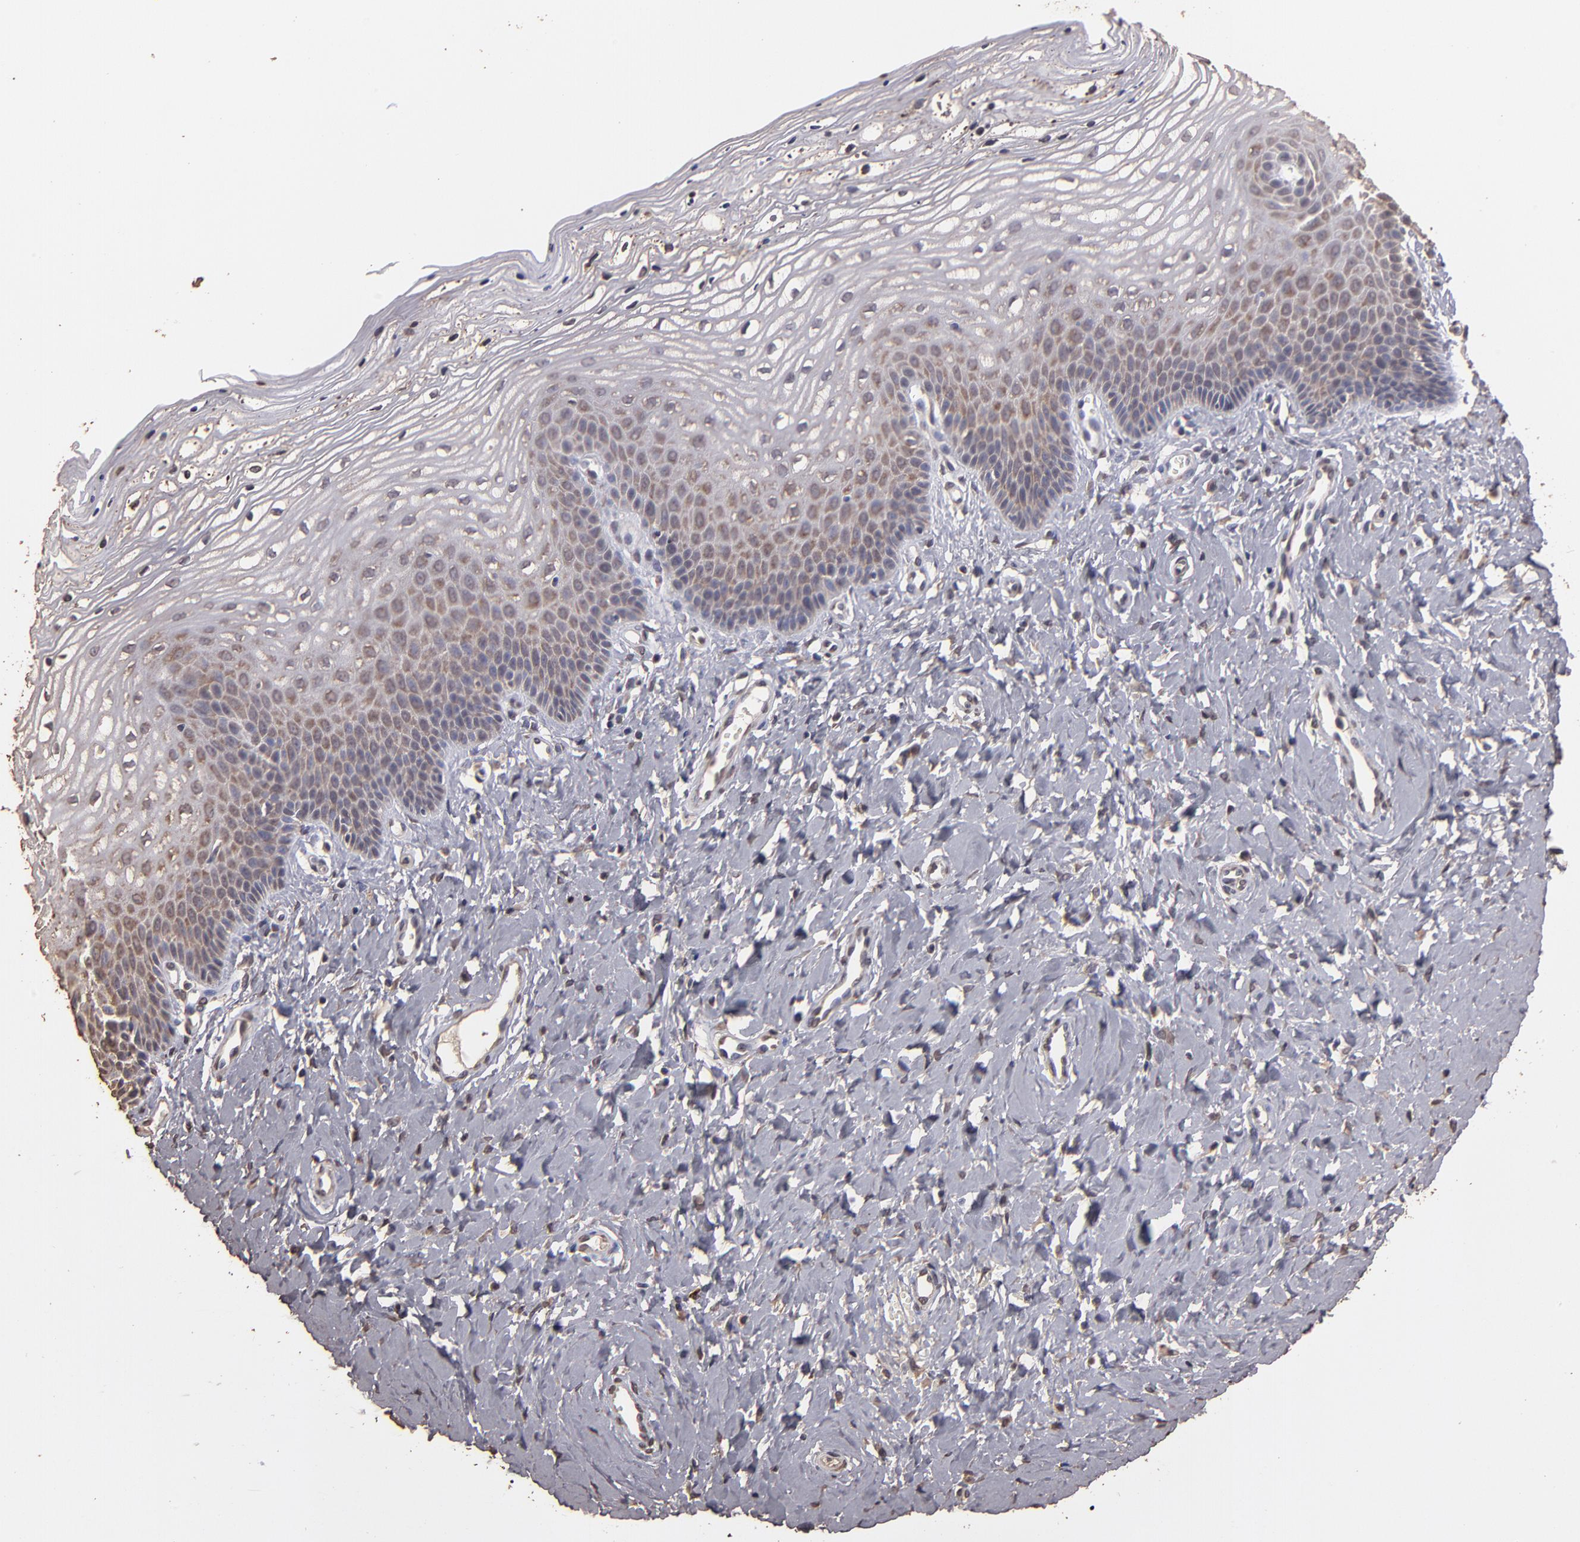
{"staining": {"intensity": "moderate", "quantity": ">75%", "location": "cytoplasmic/membranous"}, "tissue": "vagina", "cell_type": "Squamous epithelial cells", "image_type": "normal", "snomed": [{"axis": "morphology", "description": "Normal tissue, NOS"}, {"axis": "topography", "description": "Vagina"}], "caption": "High-power microscopy captured an IHC photomicrograph of unremarkable vagina, revealing moderate cytoplasmic/membranous positivity in about >75% of squamous epithelial cells. (DAB (3,3'-diaminobenzidine) IHC, brown staining for protein, blue staining for nuclei).", "gene": "OPHN1", "patient": {"sex": "female", "age": 68}}